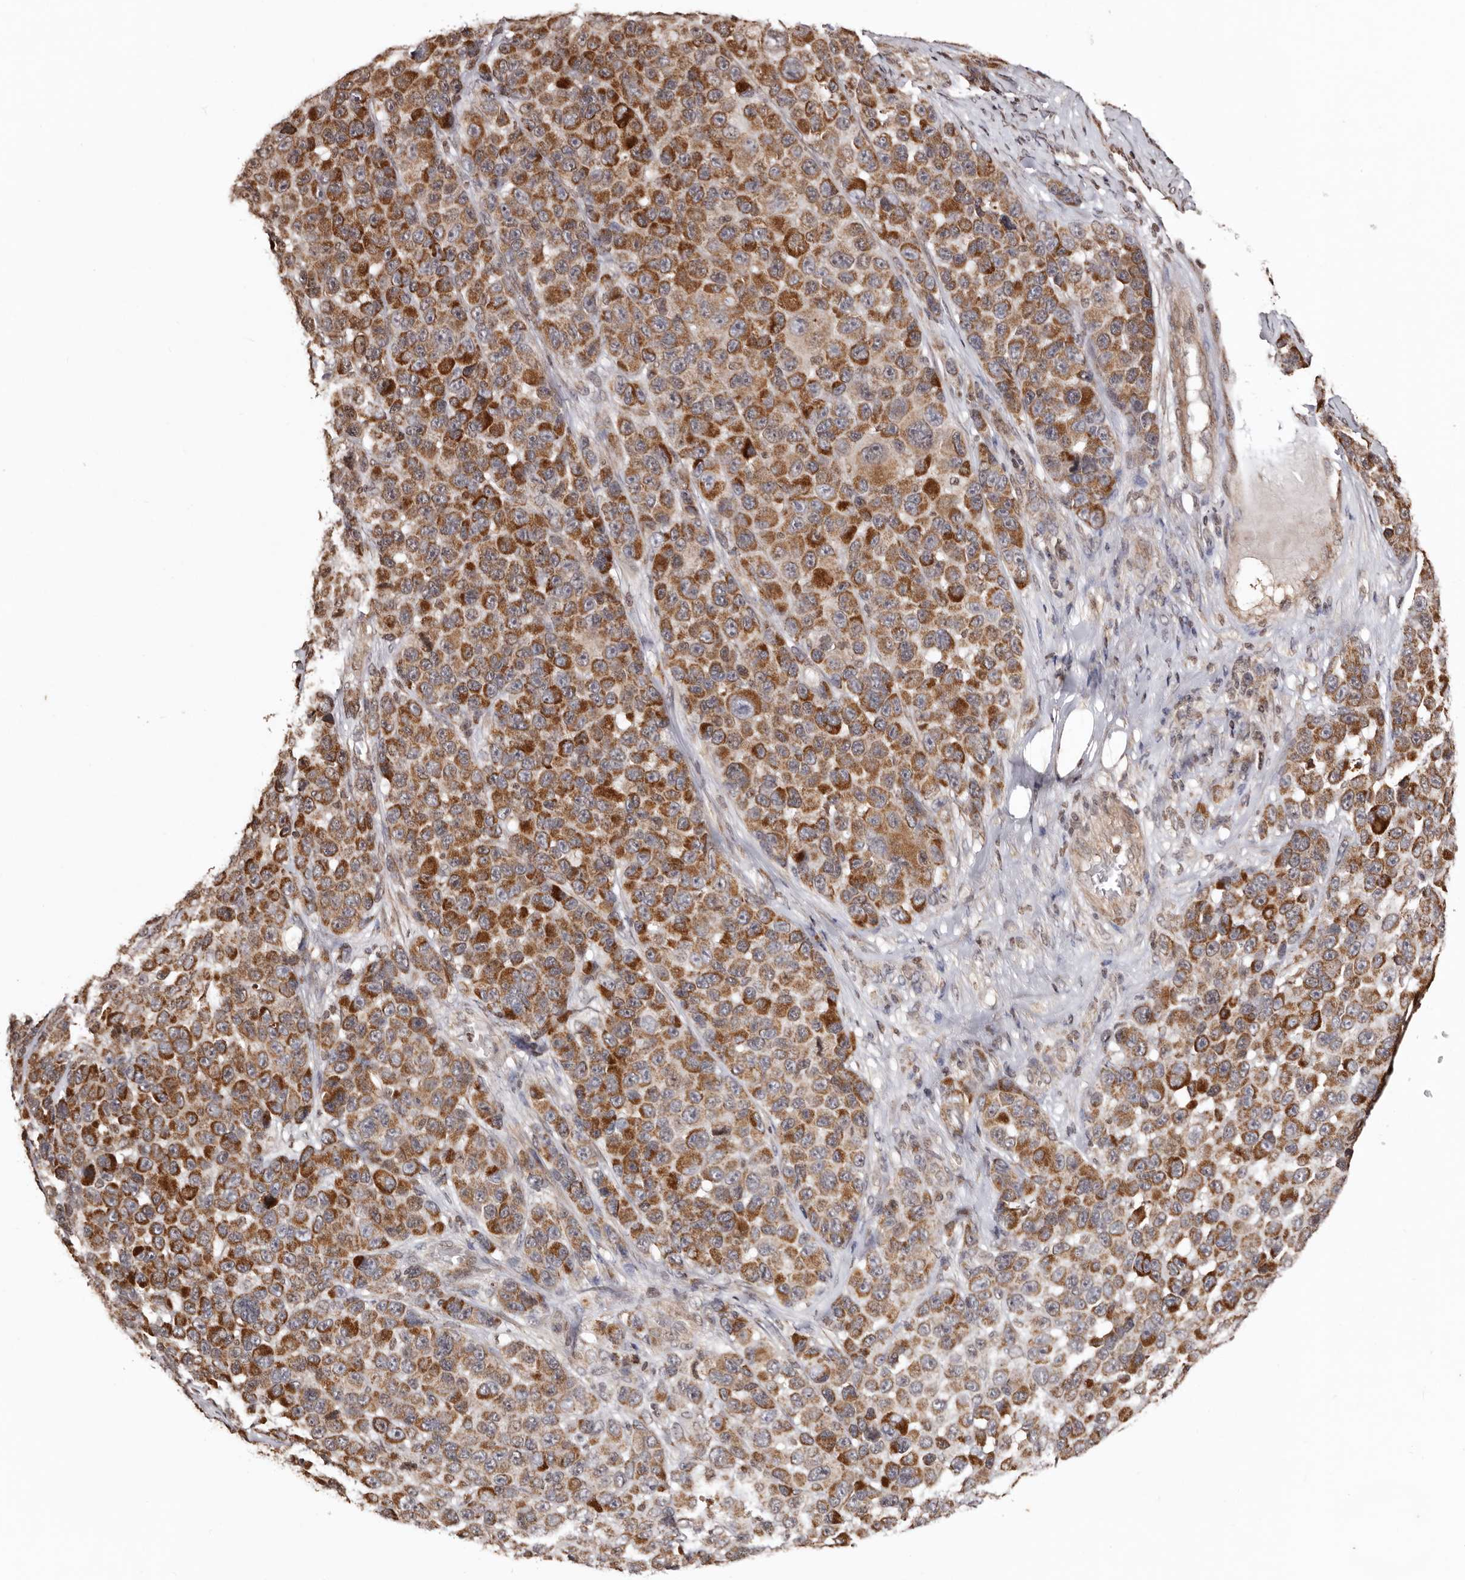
{"staining": {"intensity": "strong", "quantity": ">75%", "location": "cytoplasmic/membranous"}, "tissue": "melanoma", "cell_type": "Tumor cells", "image_type": "cancer", "snomed": [{"axis": "morphology", "description": "Malignant melanoma, NOS"}, {"axis": "topography", "description": "Skin"}], "caption": "A brown stain shows strong cytoplasmic/membranous staining of a protein in melanoma tumor cells.", "gene": "CCDC190", "patient": {"sex": "male", "age": 53}}